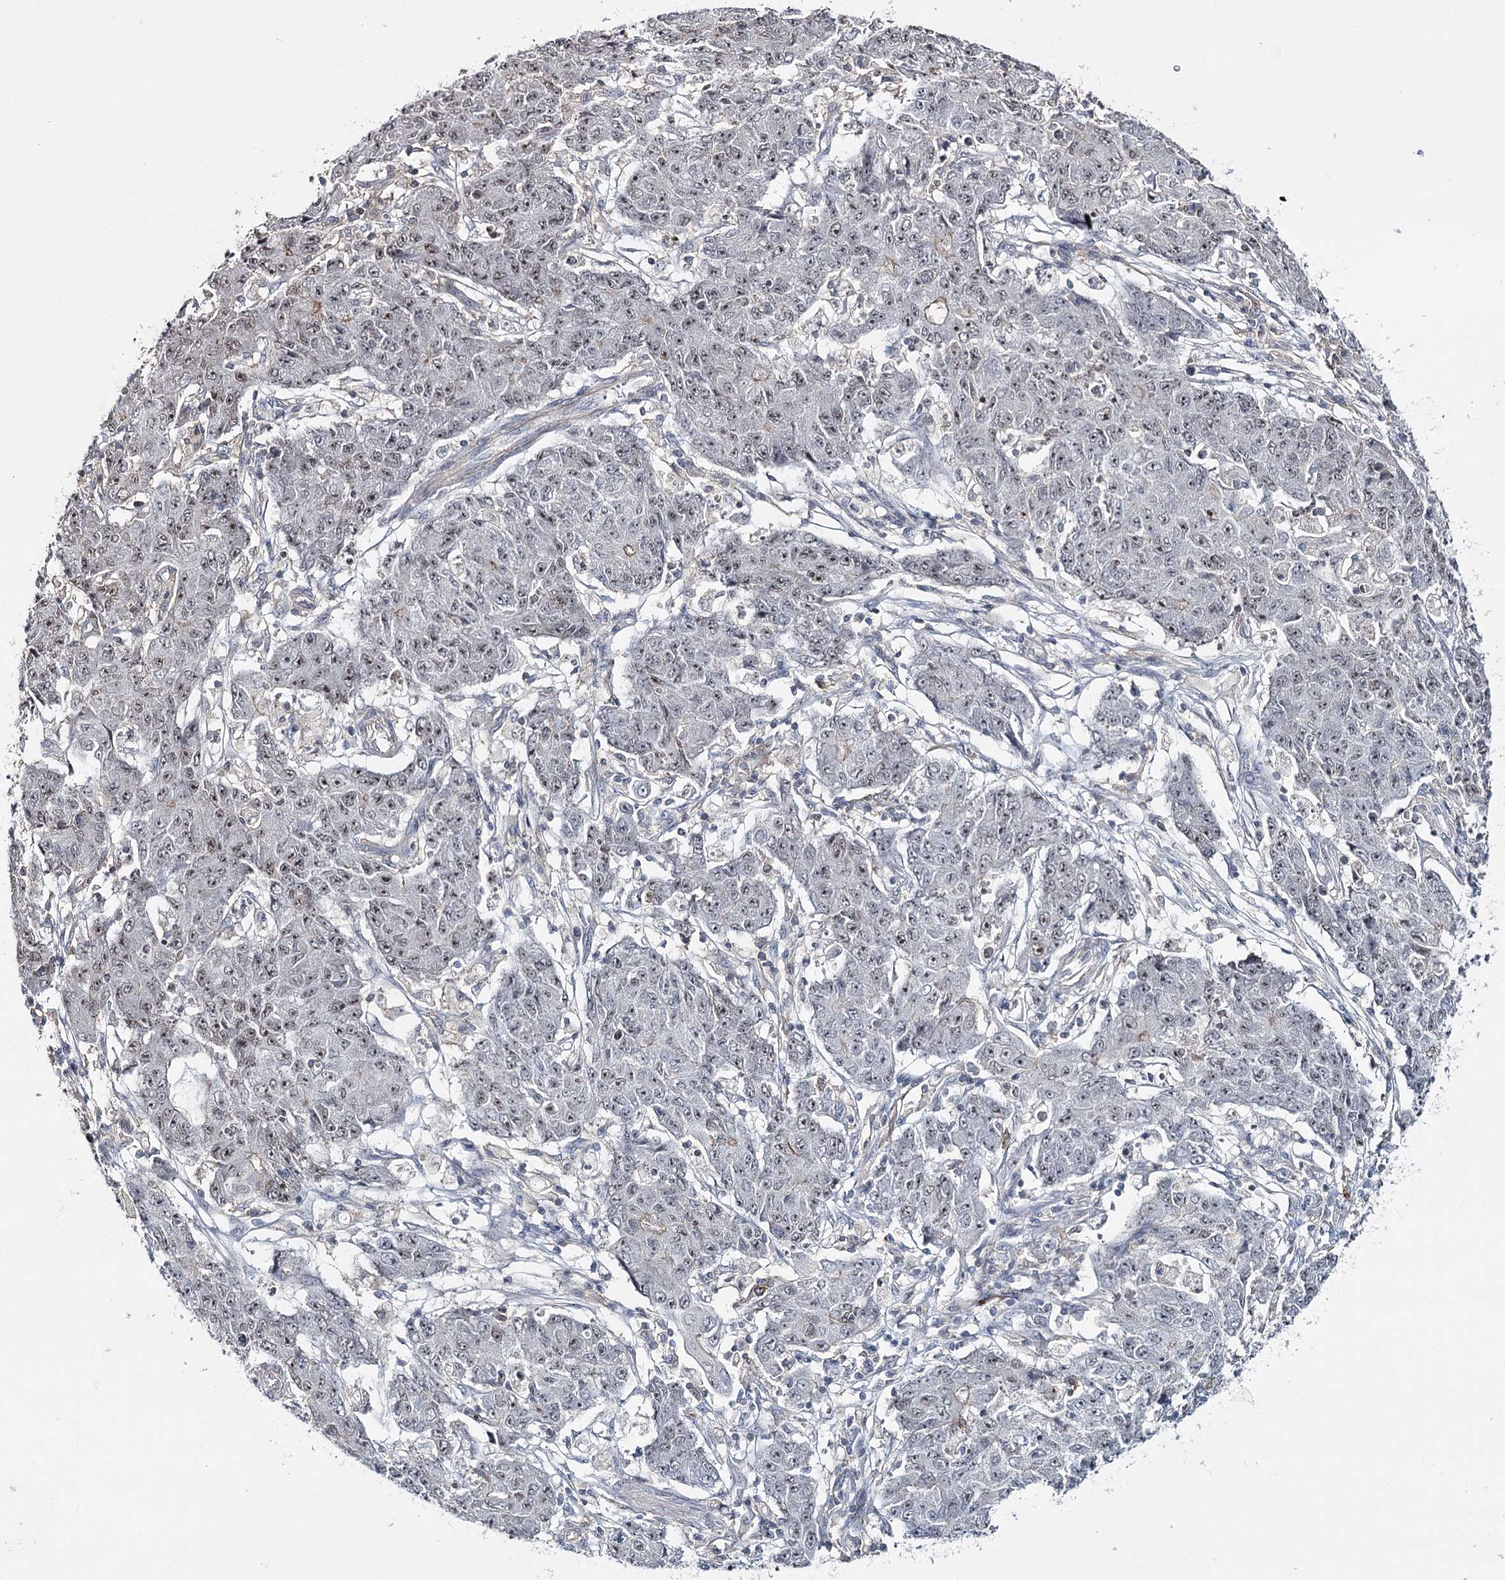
{"staining": {"intensity": "weak", "quantity": "<25%", "location": "nuclear"}, "tissue": "ovarian cancer", "cell_type": "Tumor cells", "image_type": "cancer", "snomed": [{"axis": "morphology", "description": "Carcinoma, endometroid"}, {"axis": "topography", "description": "Ovary"}], "caption": "Tumor cells are negative for protein expression in human endometroid carcinoma (ovarian).", "gene": "ZC3H8", "patient": {"sex": "female", "age": 42}}